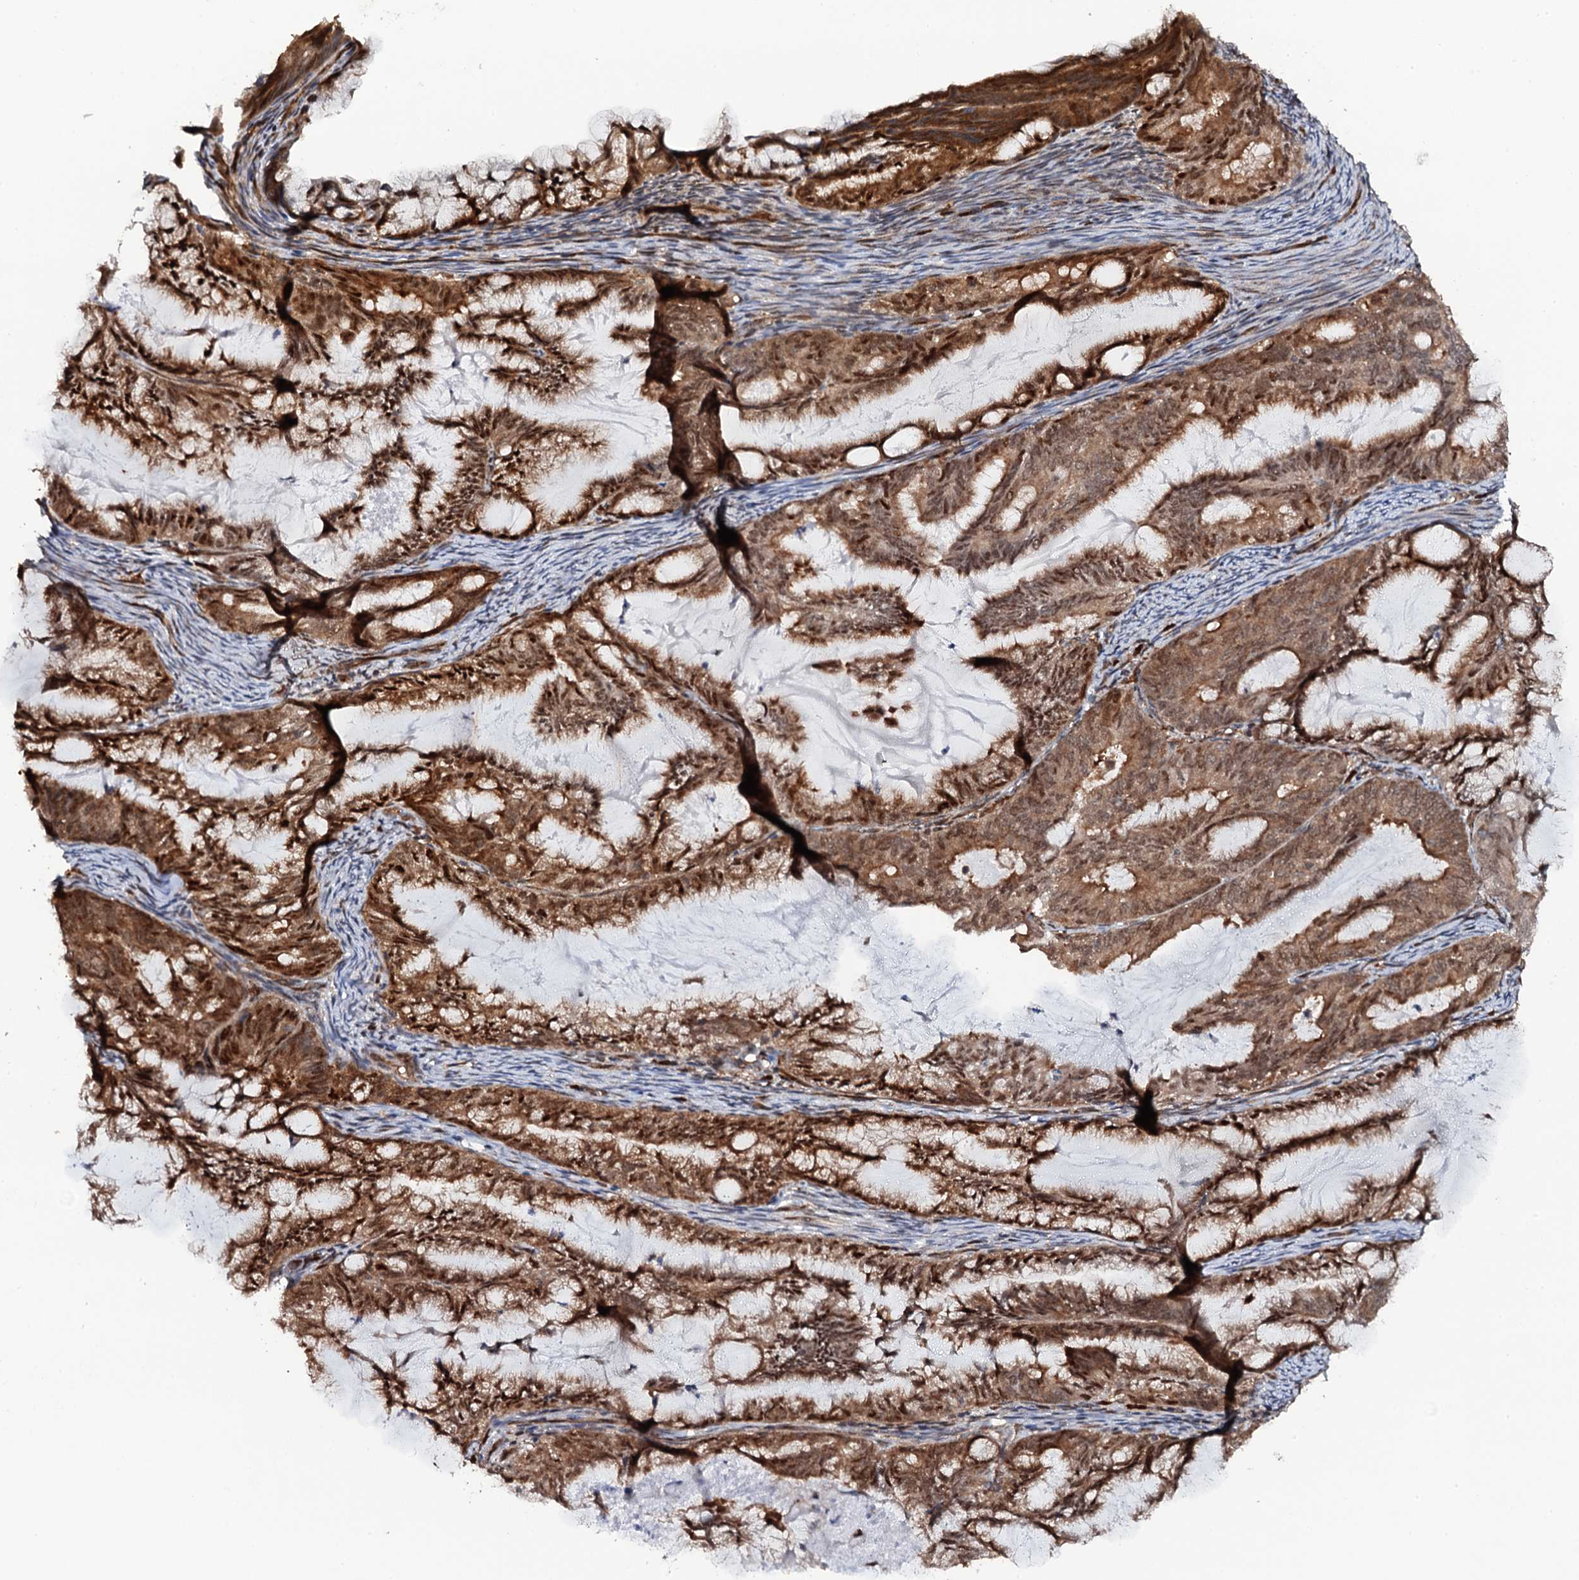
{"staining": {"intensity": "moderate", "quantity": ">75%", "location": "cytoplasmic/membranous,nuclear"}, "tissue": "endometrial cancer", "cell_type": "Tumor cells", "image_type": "cancer", "snomed": [{"axis": "morphology", "description": "Adenocarcinoma, NOS"}, {"axis": "topography", "description": "Endometrium"}], "caption": "Tumor cells demonstrate medium levels of moderate cytoplasmic/membranous and nuclear expression in about >75% of cells in human endometrial adenocarcinoma.", "gene": "CDC23", "patient": {"sex": "female", "age": 86}}